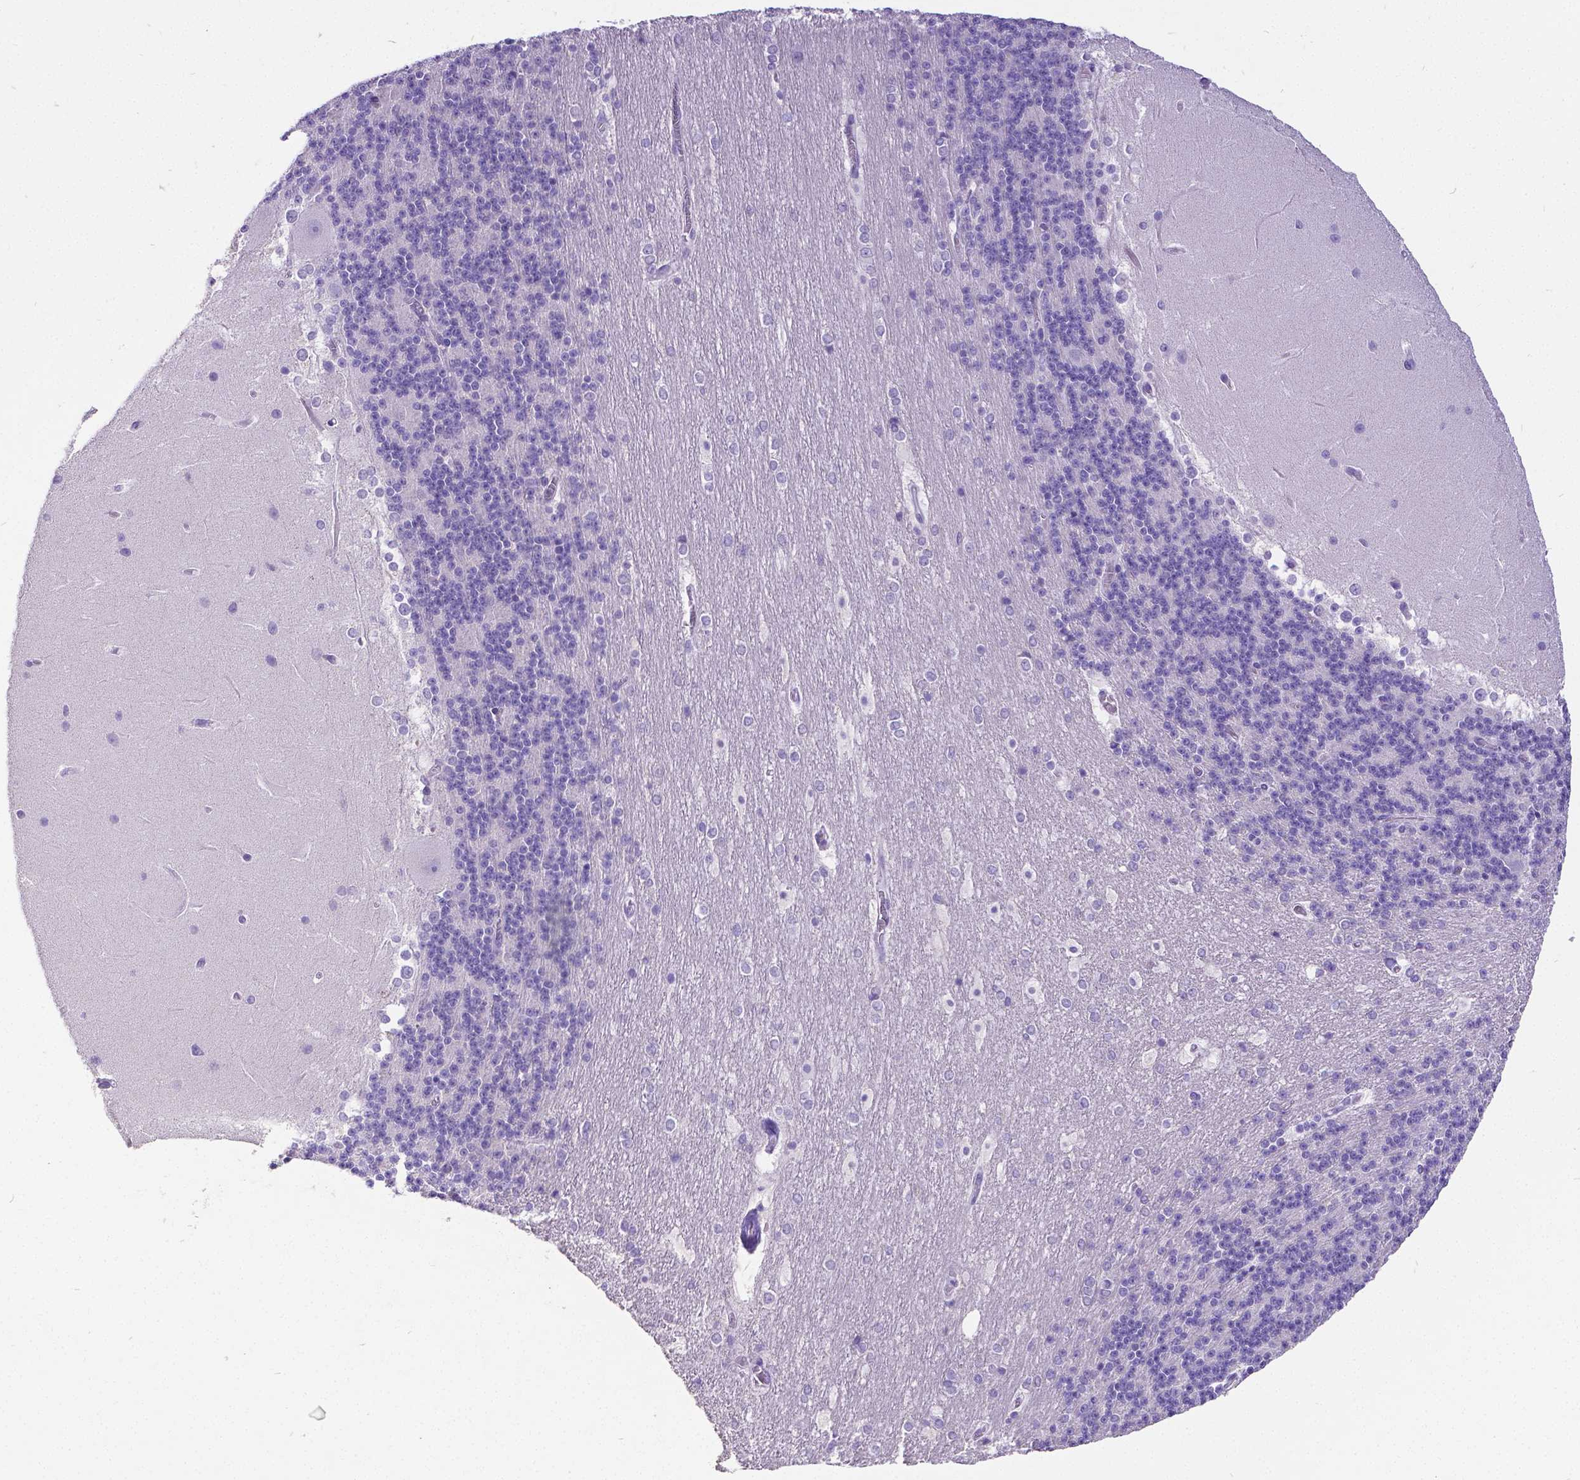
{"staining": {"intensity": "negative", "quantity": "none", "location": "none"}, "tissue": "cerebellum", "cell_type": "Cells in granular layer", "image_type": "normal", "snomed": [{"axis": "morphology", "description": "Normal tissue, NOS"}, {"axis": "topography", "description": "Cerebellum"}], "caption": "This photomicrograph is of normal cerebellum stained with IHC to label a protein in brown with the nuclei are counter-stained blue. There is no staining in cells in granular layer. Nuclei are stained in blue.", "gene": "SATB2", "patient": {"sex": "female", "age": 19}}